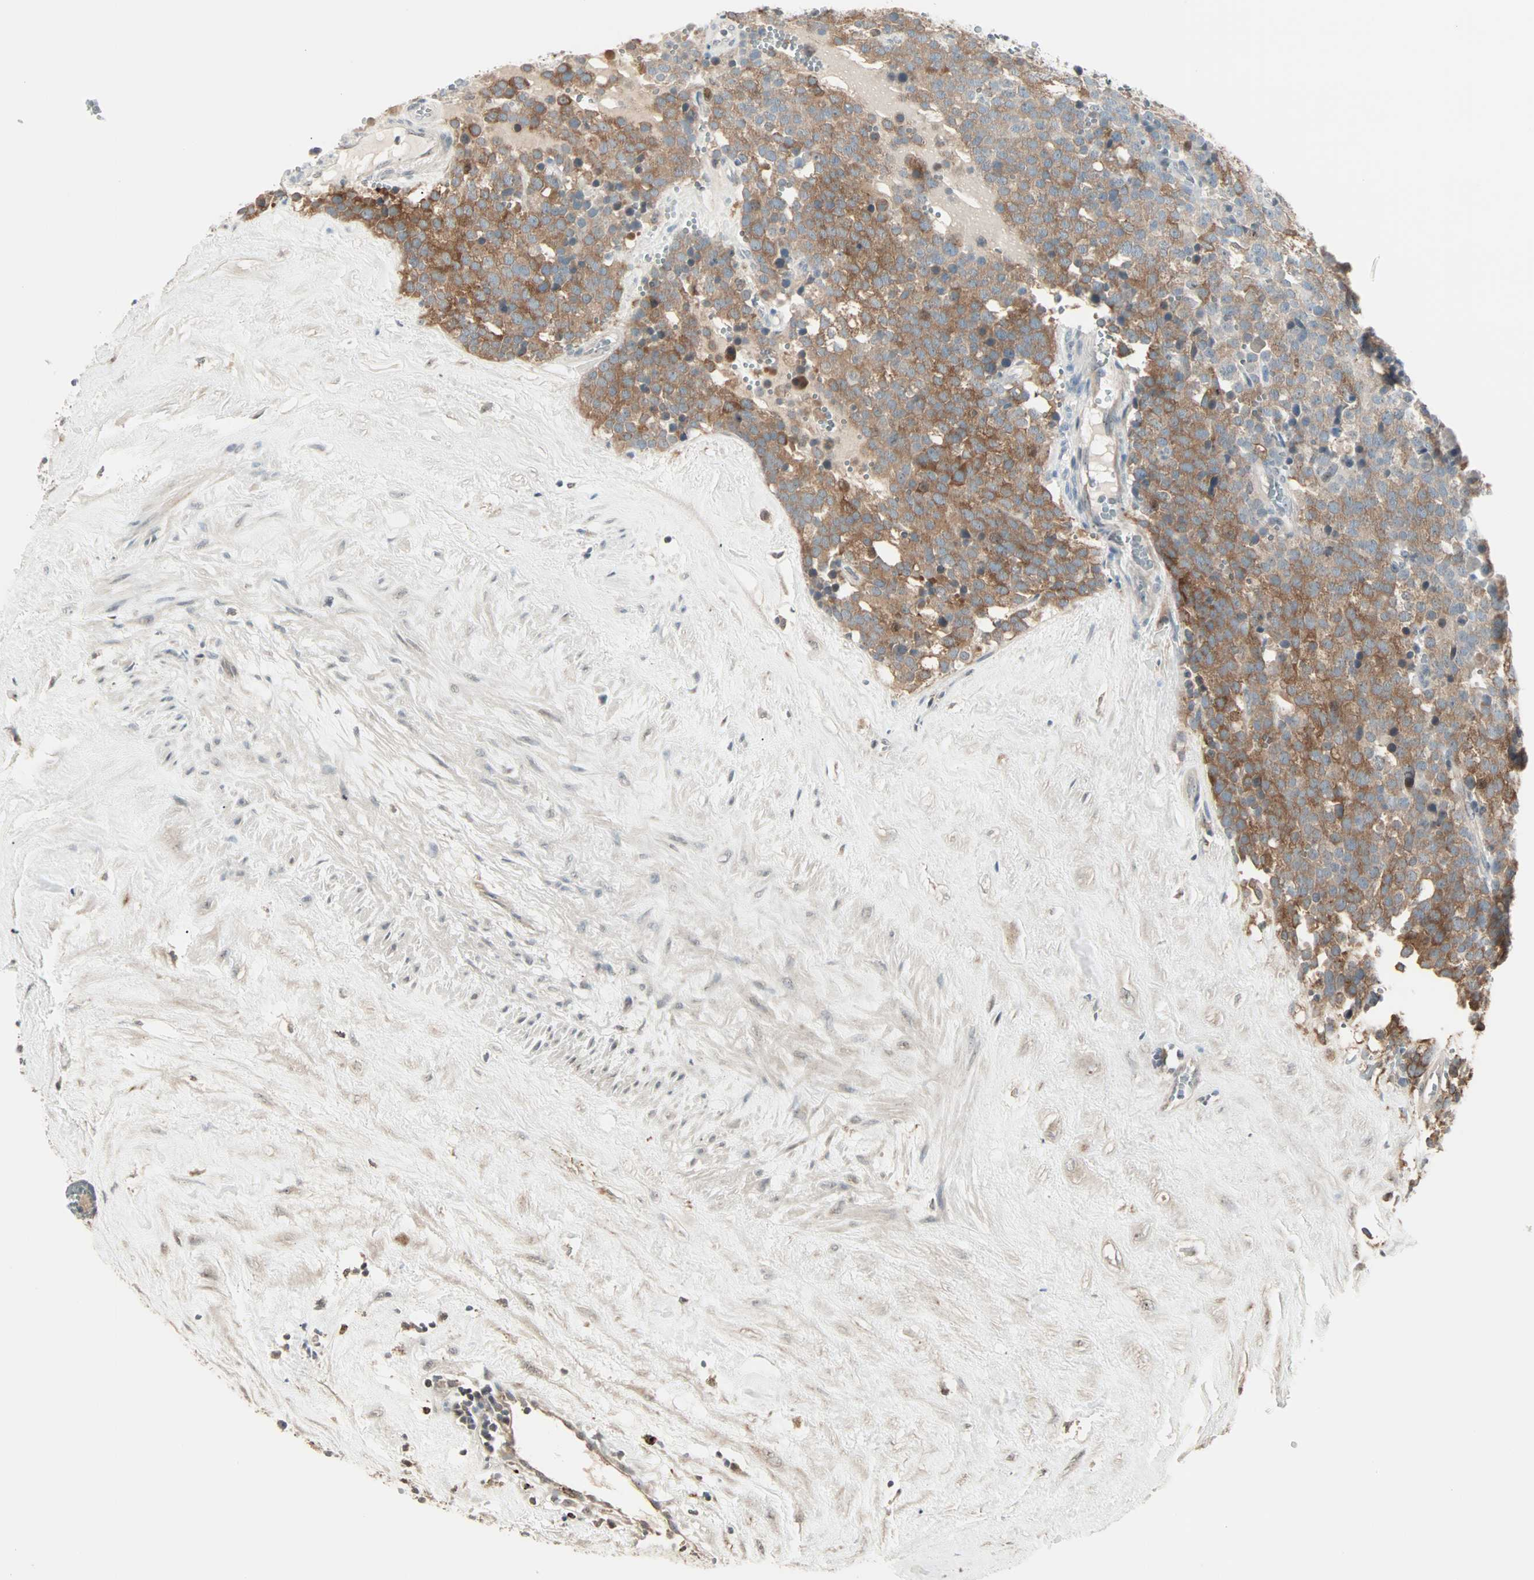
{"staining": {"intensity": "strong", "quantity": ">75%", "location": "cytoplasmic/membranous"}, "tissue": "testis cancer", "cell_type": "Tumor cells", "image_type": "cancer", "snomed": [{"axis": "morphology", "description": "Seminoma, NOS"}, {"axis": "topography", "description": "Testis"}], "caption": "Brown immunohistochemical staining in testis seminoma demonstrates strong cytoplasmic/membranous staining in about >75% of tumor cells.", "gene": "KDM4A", "patient": {"sex": "male", "age": 71}}